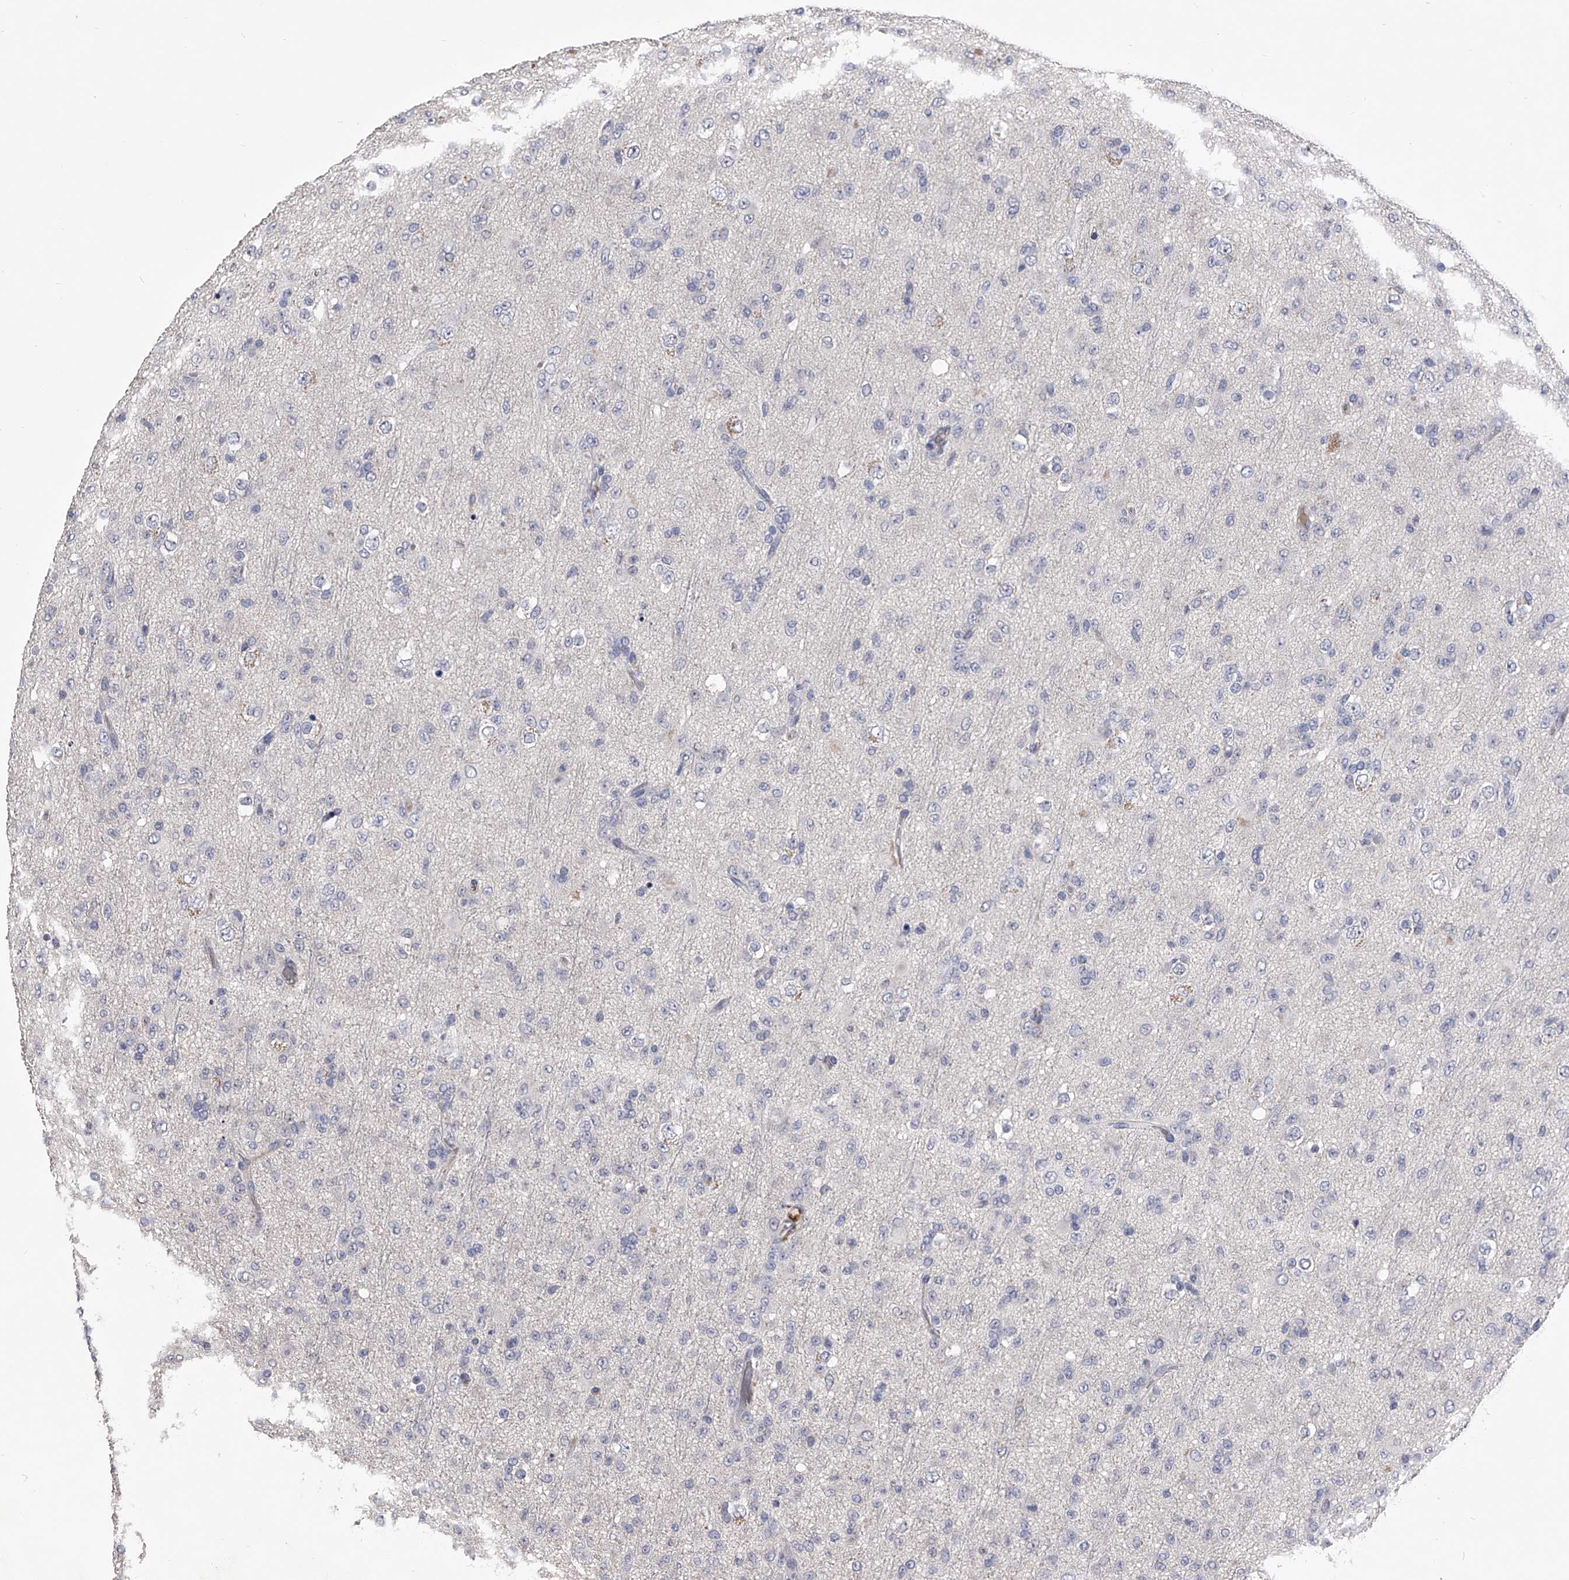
{"staining": {"intensity": "negative", "quantity": "none", "location": "none"}, "tissue": "glioma", "cell_type": "Tumor cells", "image_type": "cancer", "snomed": [{"axis": "morphology", "description": "Glioma, malignant, Low grade"}, {"axis": "topography", "description": "Brain"}], "caption": "High magnification brightfield microscopy of malignant glioma (low-grade) stained with DAB (3,3'-diaminobenzidine) (brown) and counterstained with hematoxylin (blue): tumor cells show no significant expression. (Stains: DAB (3,3'-diaminobenzidine) immunohistochemistry with hematoxylin counter stain, Microscopy: brightfield microscopy at high magnification).", "gene": "MDN1", "patient": {"sex": "male", "age": 65}}